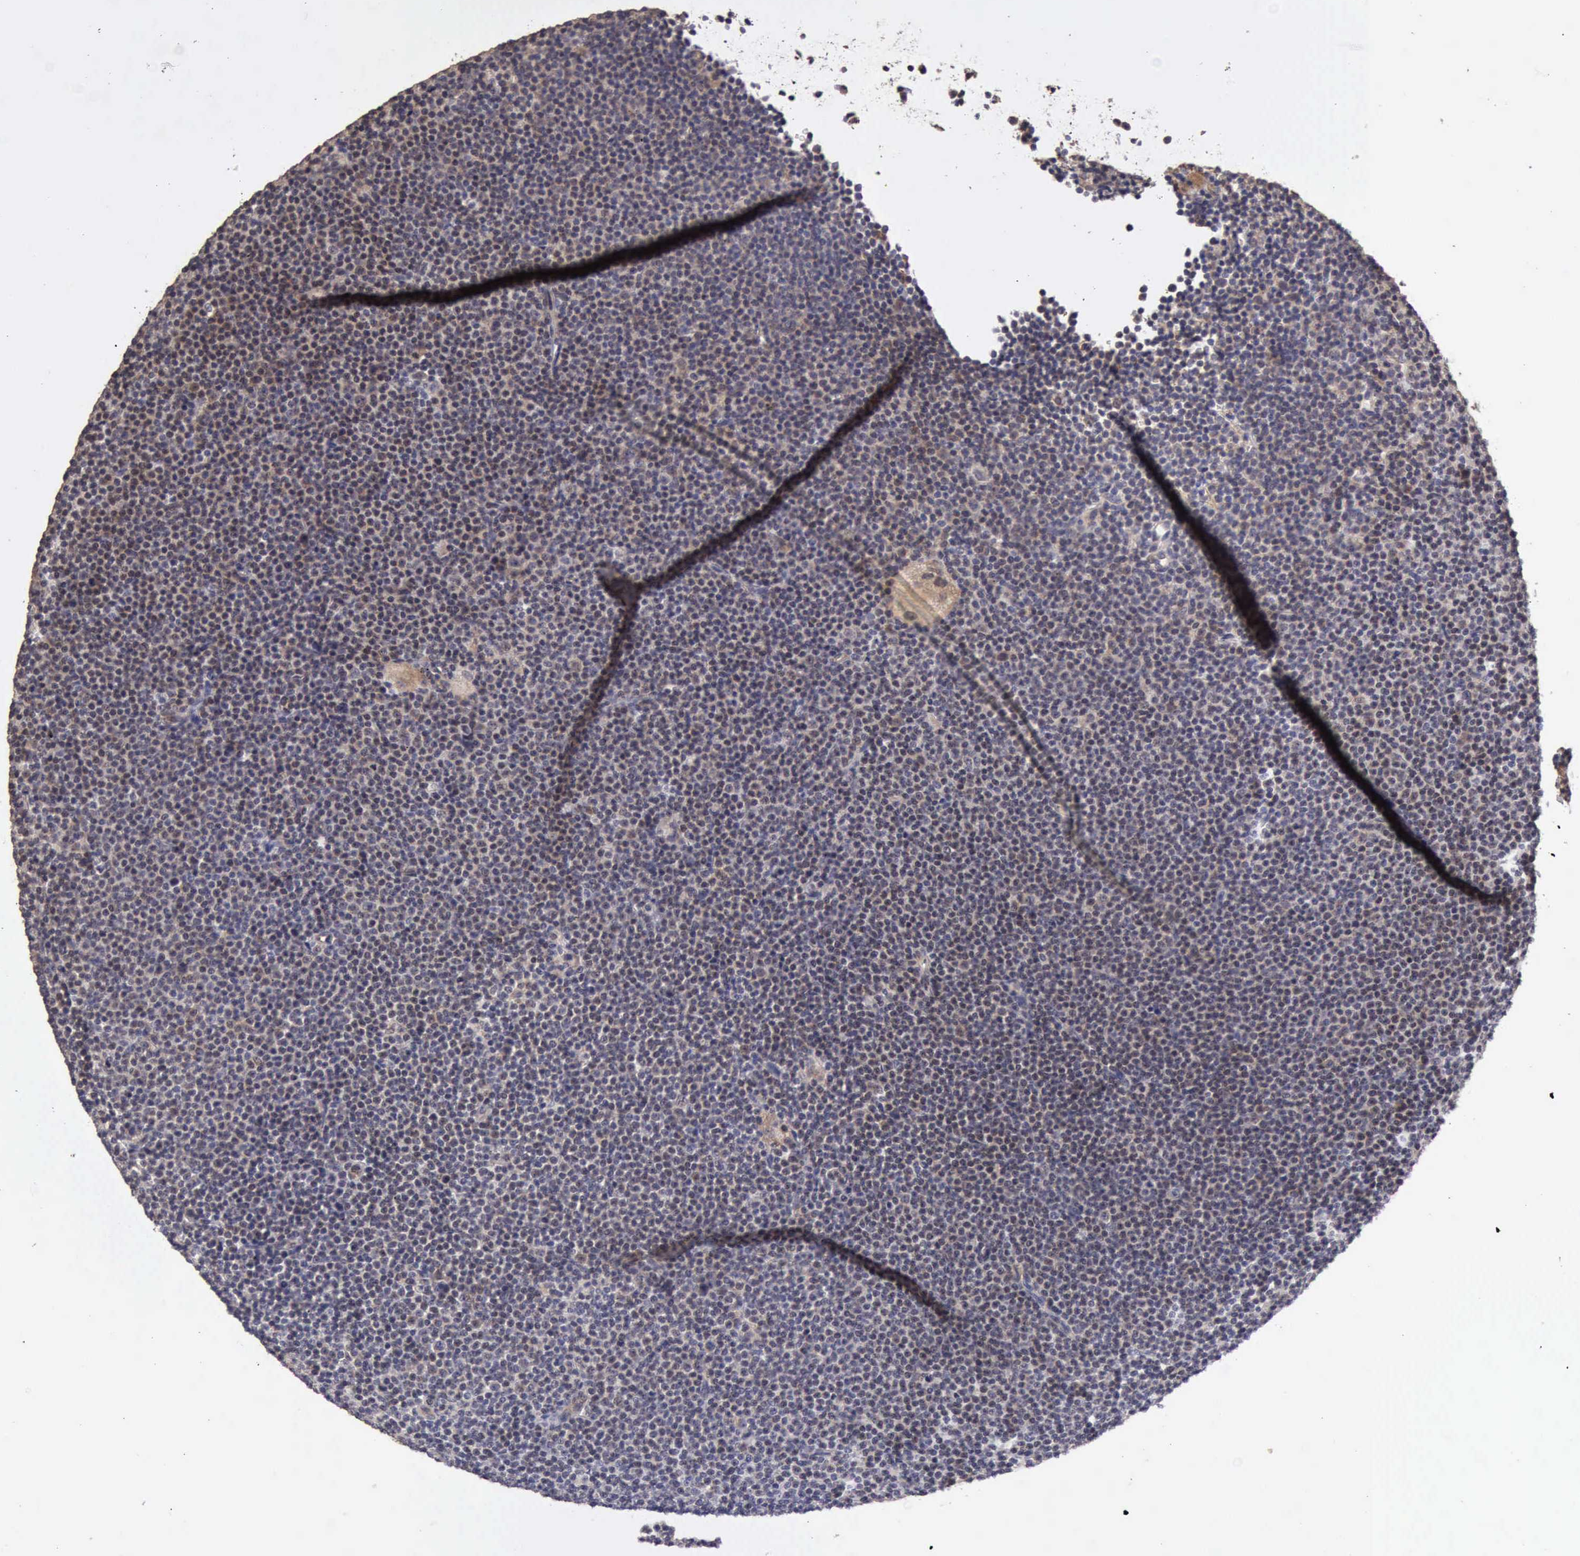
{"staining": {"intensity": "negative", "quantity": "none", "location": "none"}, "tissue": "lymphoma", "cell_type": "Tumor cells", "image_type": "cancer", "snomed": [{"axis": "morphology", "description": "Malignant lymphoma, non-Hodgkin's type, Low grade"}, {"axis": "topography", "description": "Lymph node"}], "caption": "An immunohistochemistry image of lymphoma is shown. There is no staining in tumor cells of lymphoma.", "gene": "BMX", "patient": {"sex": "female", "age": 69}}